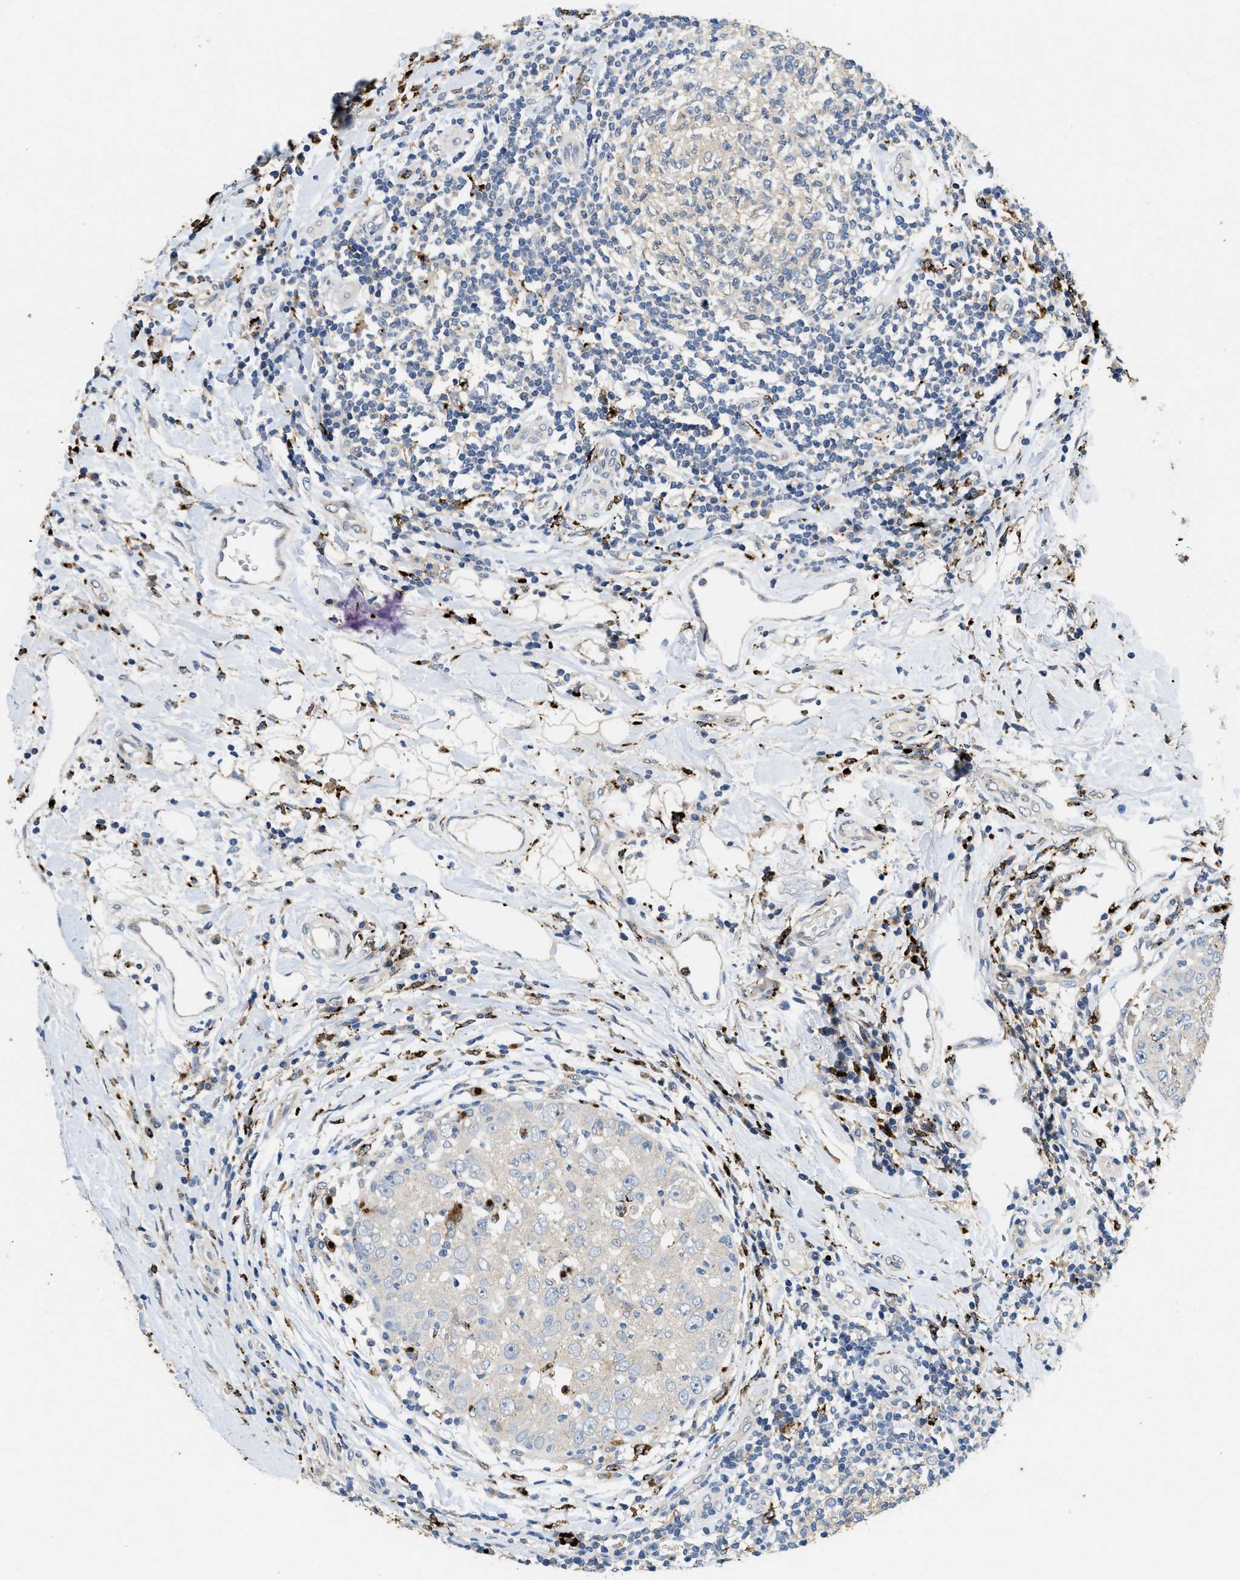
{"staining": {"intensity": "negative", "quantity": "none", "location": "none"}, "tissue": "breast cancer", "cell_type": "Tumor cells", "image_type": "cancer", "snomed": [{"axis": "morphology", "description": "Duct carcinoma"}, {"axis": "topography", "description": "Breast"}], "caption": "DAB immunohistochemical staining of infiltrating ductal carcinoma (breast) reveals no significant expression in tumor cells.", "gene": "BMPR2", "patient": {"sex": "female", "age": 27}}